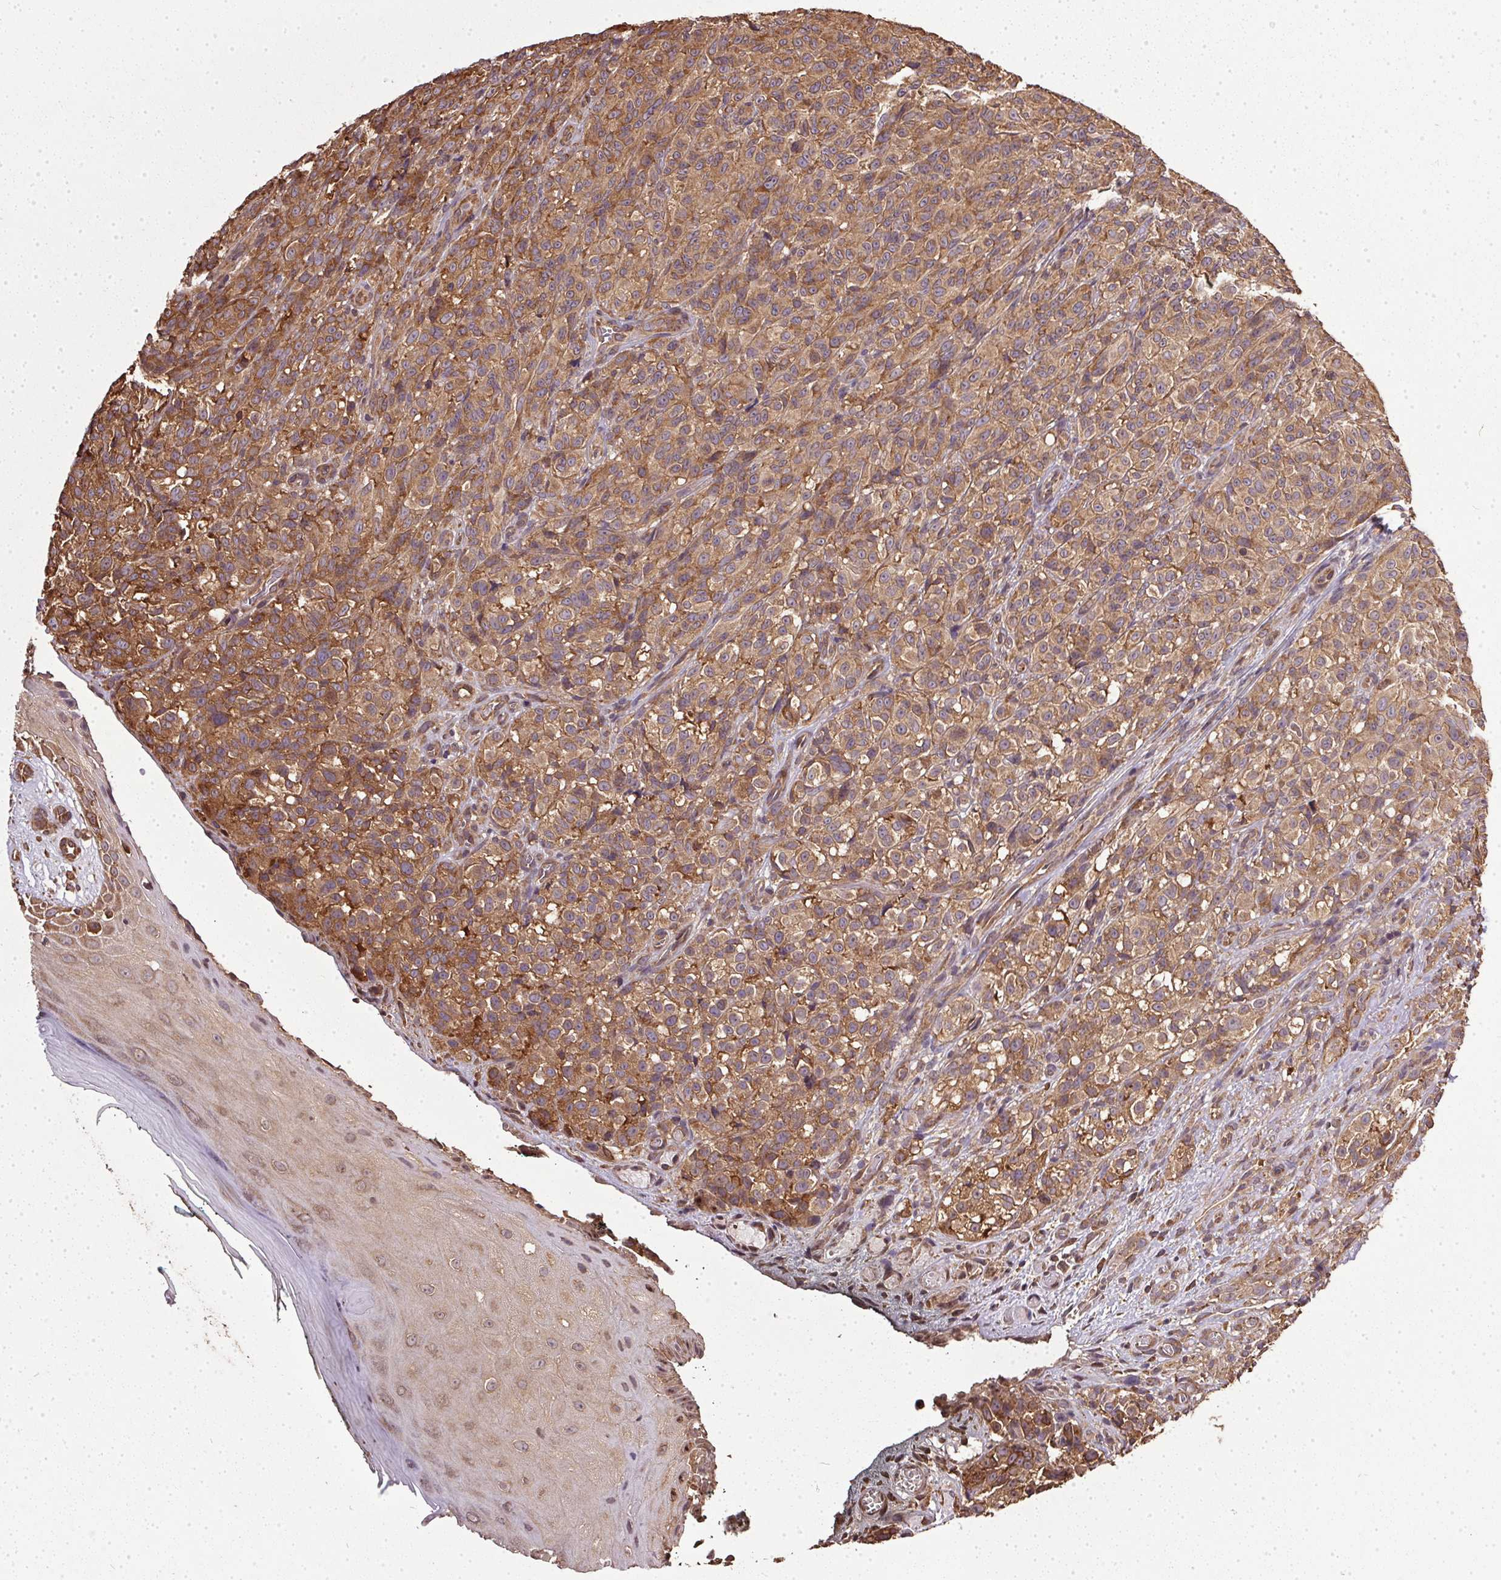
{"staining": {"intensity": "moderate", "quantity": ">75%", "location": "cytoplasmic/membranous"}, "tissue": "melanoma", "cell_type": "Tumor cells", "image_type": "cancer", "snomed": [{"axis": "morphology", "description": "Malignant melanoma, NOS"}, {"axis": "topography", "description": "Skin"}], "caption": "Immunohistochemical staining of melanoma shows moderate cytoplasmic/membranous protein expression in about >75% of tumor cells.", "gene": "EIF2S1", "patient": {"sex": "female", "age": 85}}